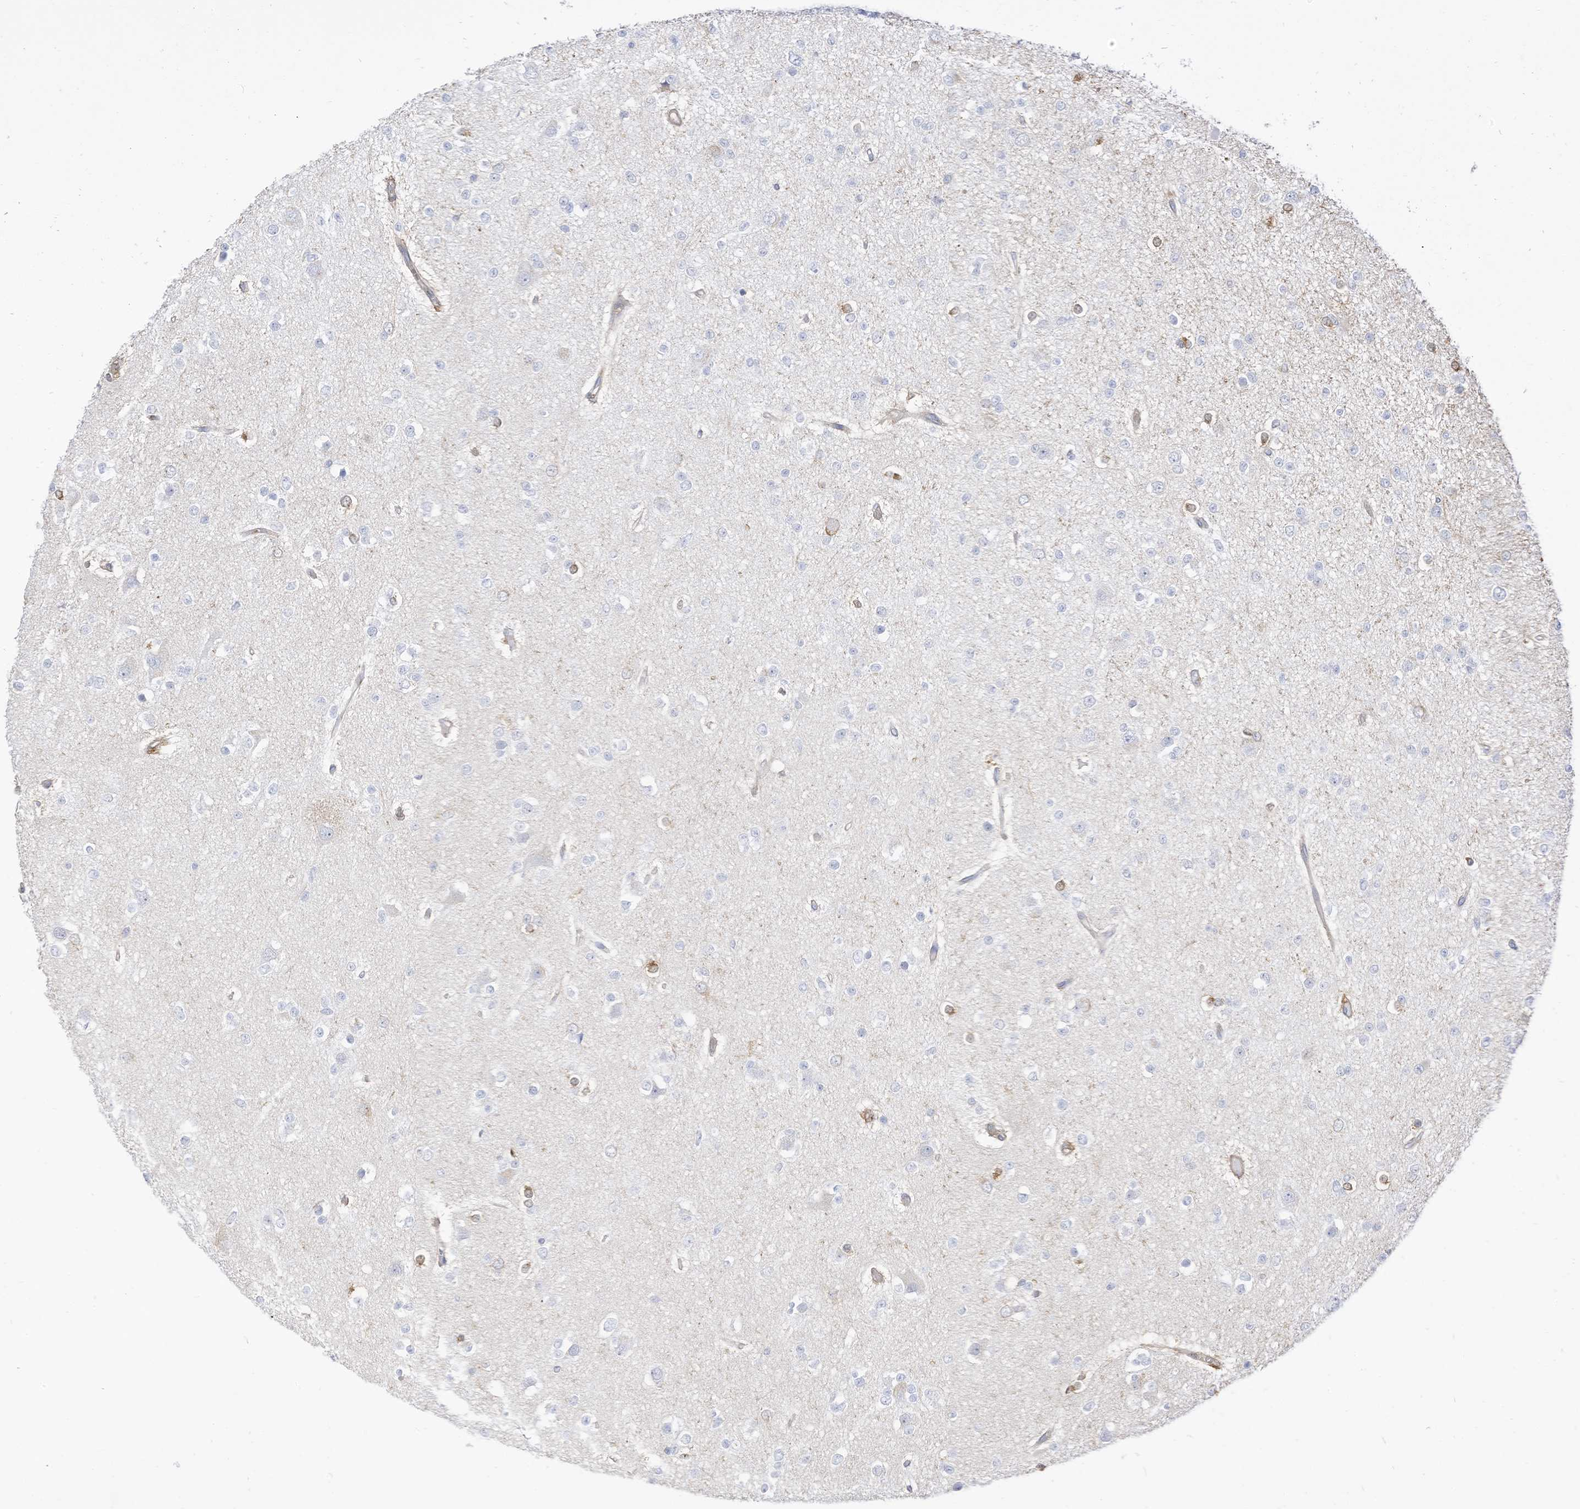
{"staining": {"intensity": "negative", "quantity": "none", "location": "none"}, "tissue": "glioma", "cell_type": "Tumor cells", "image_type": "cancer", "snomed": [{"axis": "morphology", "description": "Glioma, malignant, Low grade"}, {"axis": "topography", "description": "Brain"}], "caption": "This is an IHC histopathology image of human glioma. There is no staining in tumor cells.", "gene": "ATP13A1", "patient": {"sex": "female", "age": 22}}